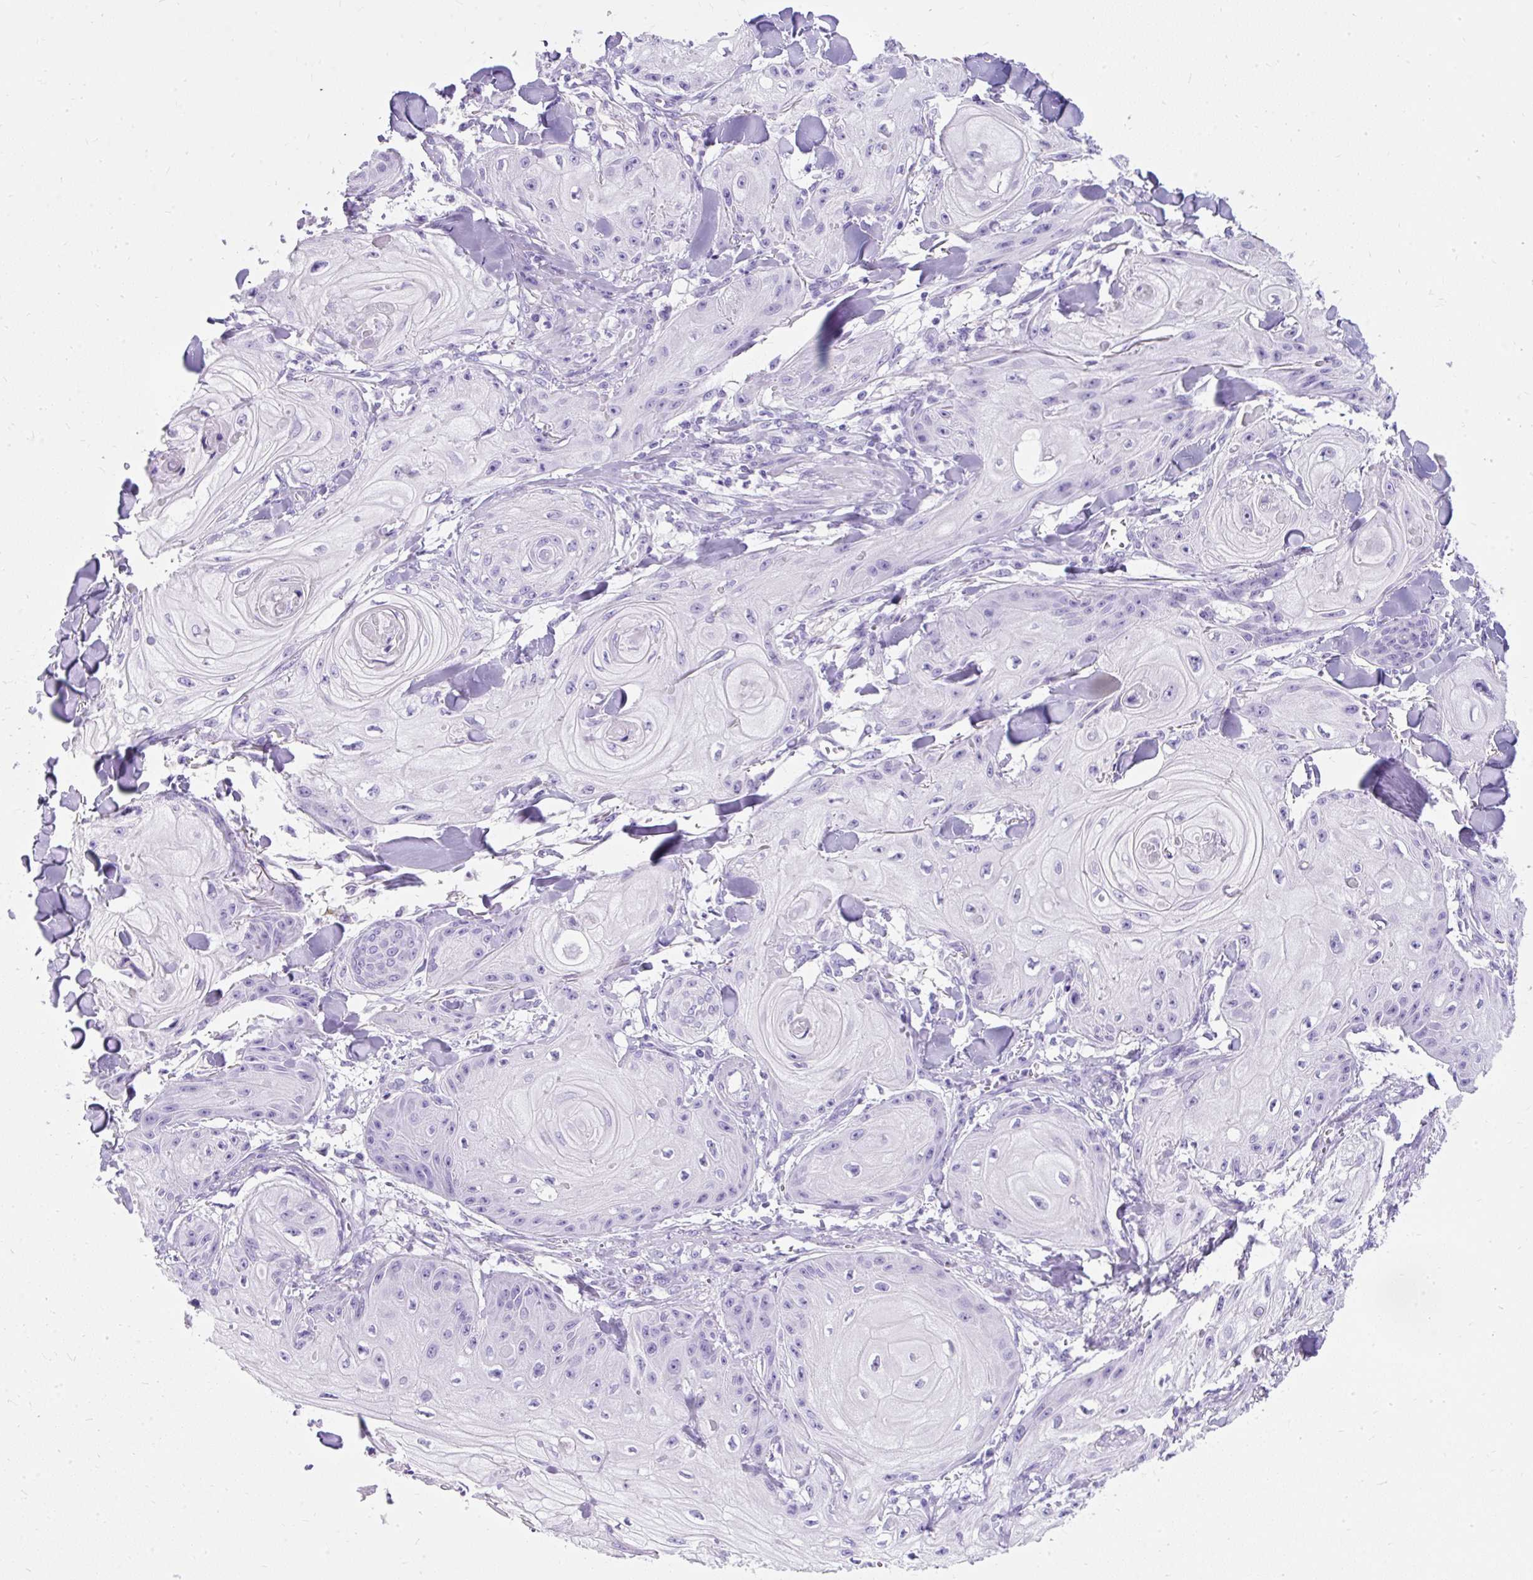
{"staining": {"intensity": "negative", "quantity": "none", "location": "none"}, "tissue": "skin cancer", "cell_type": "Tumor cells", "image_type": "cancer", "snomed": [{"axis": "morphology", "description": "Squamous cell carcinoma, NOS"}, {"axis": "topography", "description": "Skin"}], "caption": "A high-resolution histopathology image shows immunohistochemistry (IHC) staining of skin cancer (squamous cell carcinoma), which displays no significant expression in tumor cells.", "gene": "PVALB", "patient": {"sex": "male", "age": 74}}